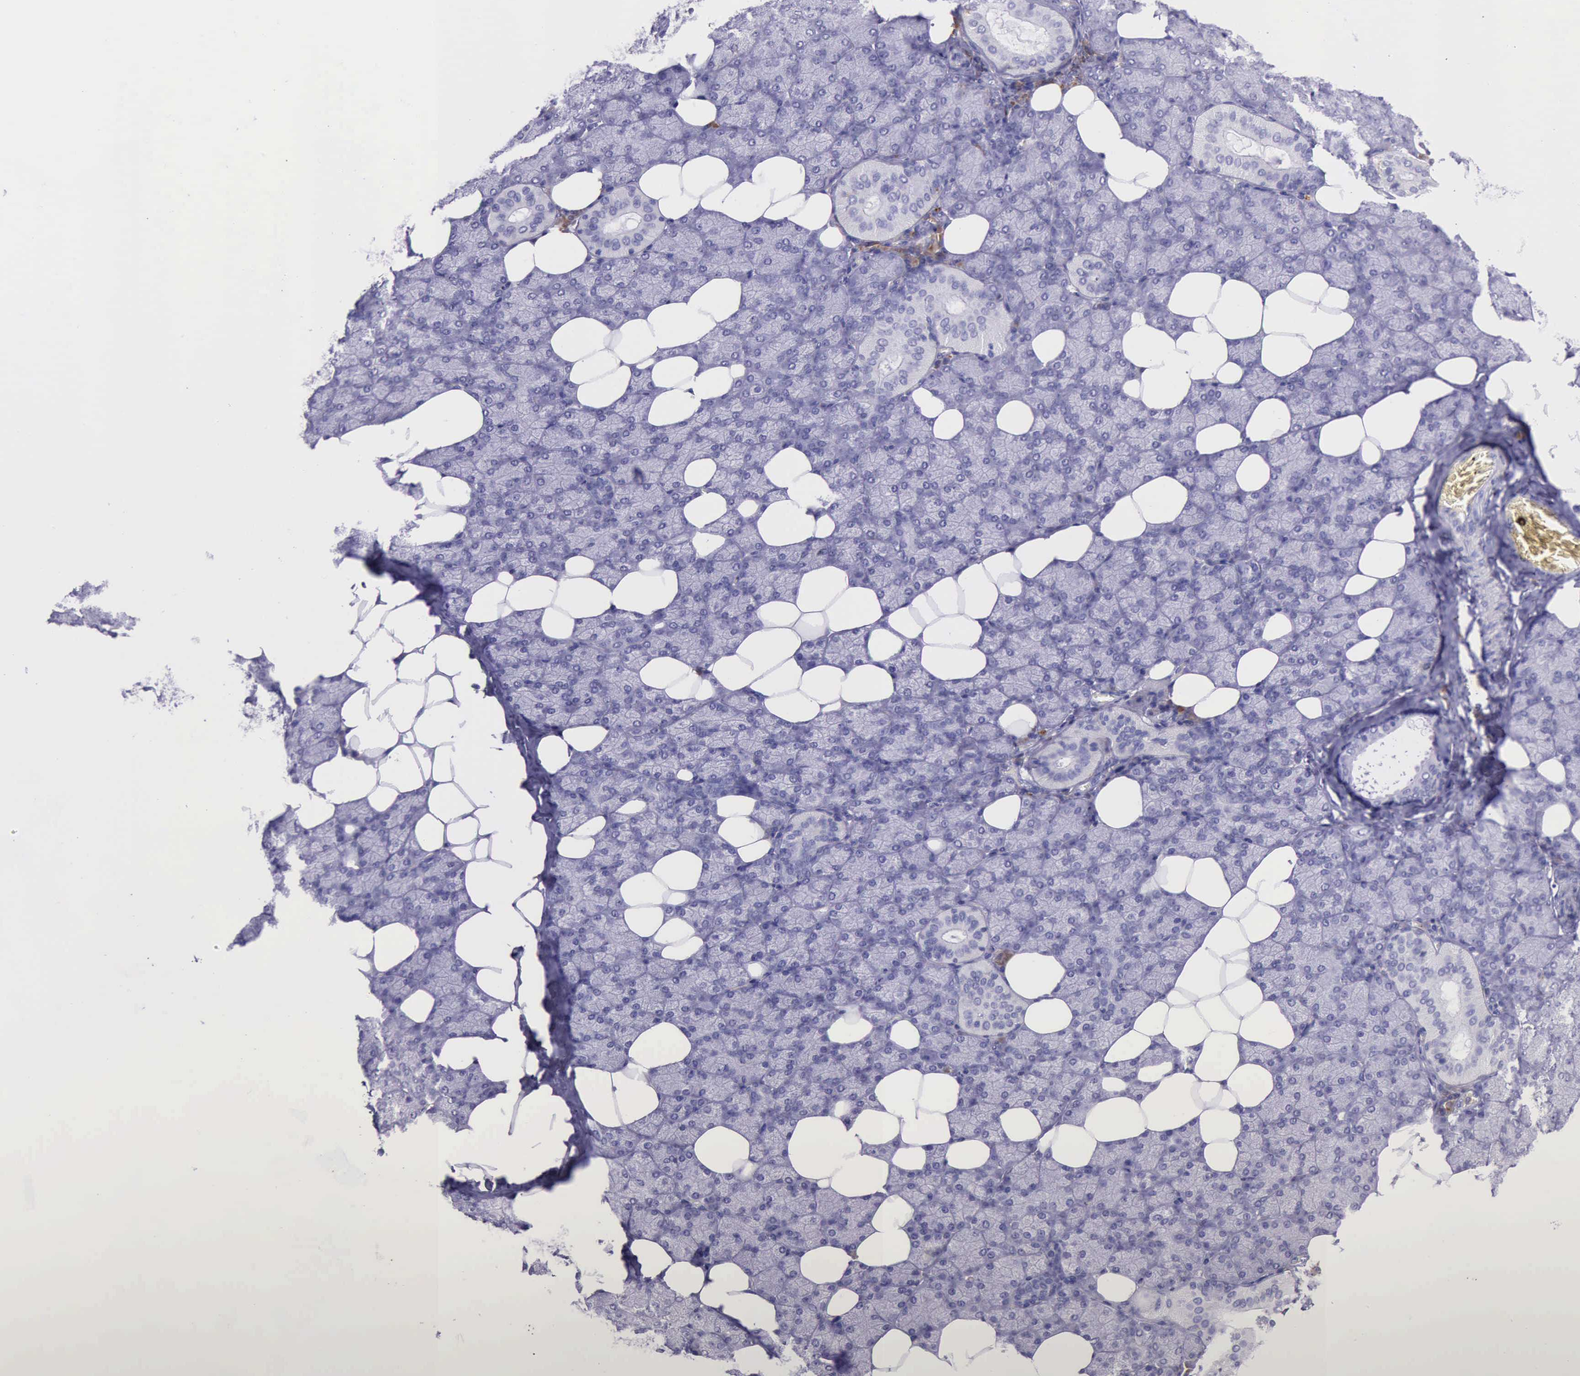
{"staining": {"intensity": "negative", "quantity": "none", "location": "none"}, "tissue": "salivary gland", "cell_type": "Glandular cells", "image_type": "normal", "snomed": [{"axis": "morphology", "description": "Normal tissue, NOS"}, {"axis": "topography", "description": "Lymph node"}, {"axis": "topography", "description": "Salivary gland"}], "caption": "This is an immunohistochemistry photomicrograph of unremarkable human salivary gland. There is no positivity in glandular cells.", "gene": "BTK", "patient": {"sex": "male", "age": 8}}